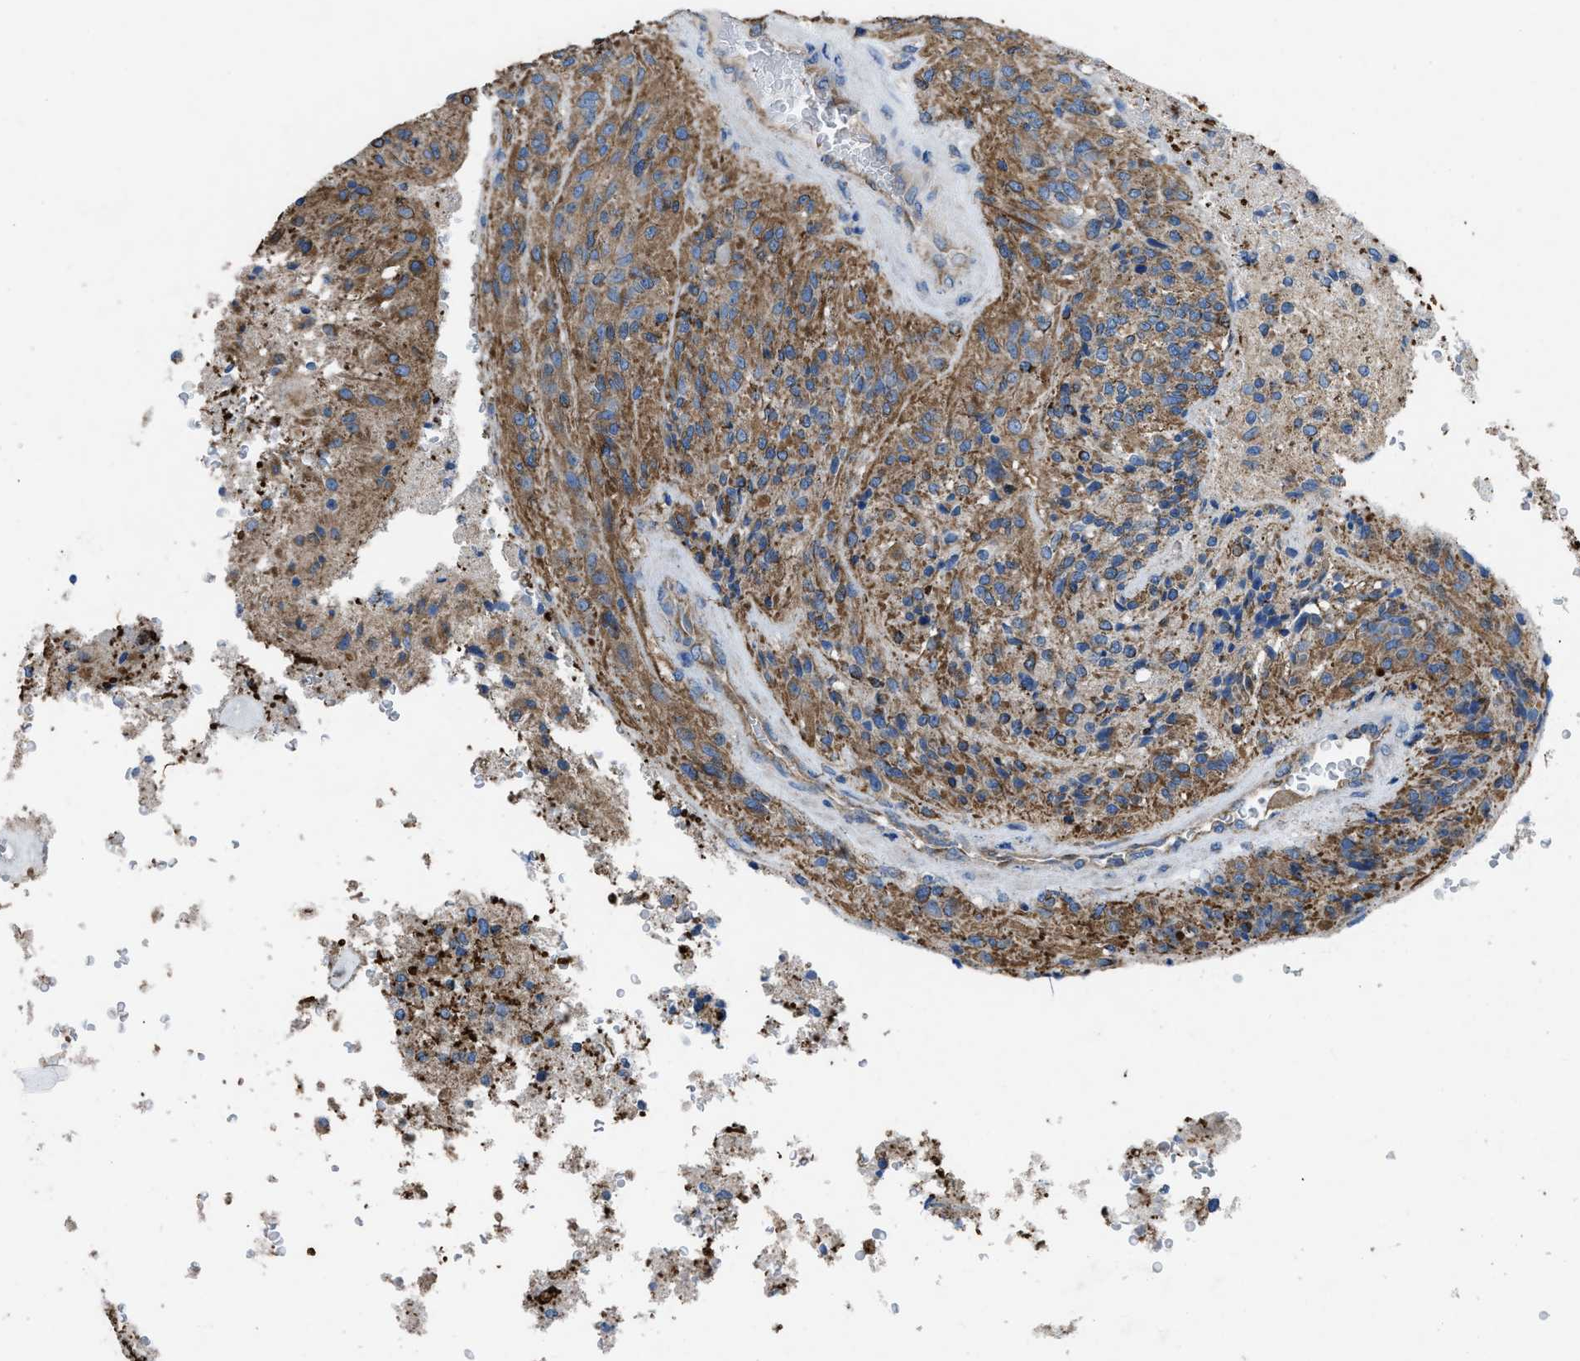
{"staining": {"intensity": "moderate", "quantity": "25%-75%", "location": "cytoplasmic/membranous"}, "tissue": "glioma", "cell_type": "Tumor cells", "image_type": "cancer", "snomed": [{"axis": "morphology", "description": "Normal tissue, NOS"}, {"axis": "morphology", "description": "Glioma, malignant, High grade"}, {"axis": "topography", "description": "Cerebral cortex"}], "caption": "A high-resolution photomicrograph shows immunohistochemistry (IHC) staining of malignant high-grade glioma, which exhibits moderate cytoplasmic/membranous staining in about 25%-75% of tumor cells. (DAB (3,3'-diaminobenzidine) = brown stain, brightfield microscopy at high magnification).", "gene": "DOLPP1", "patient": {"sex": "male", "age": 77}}